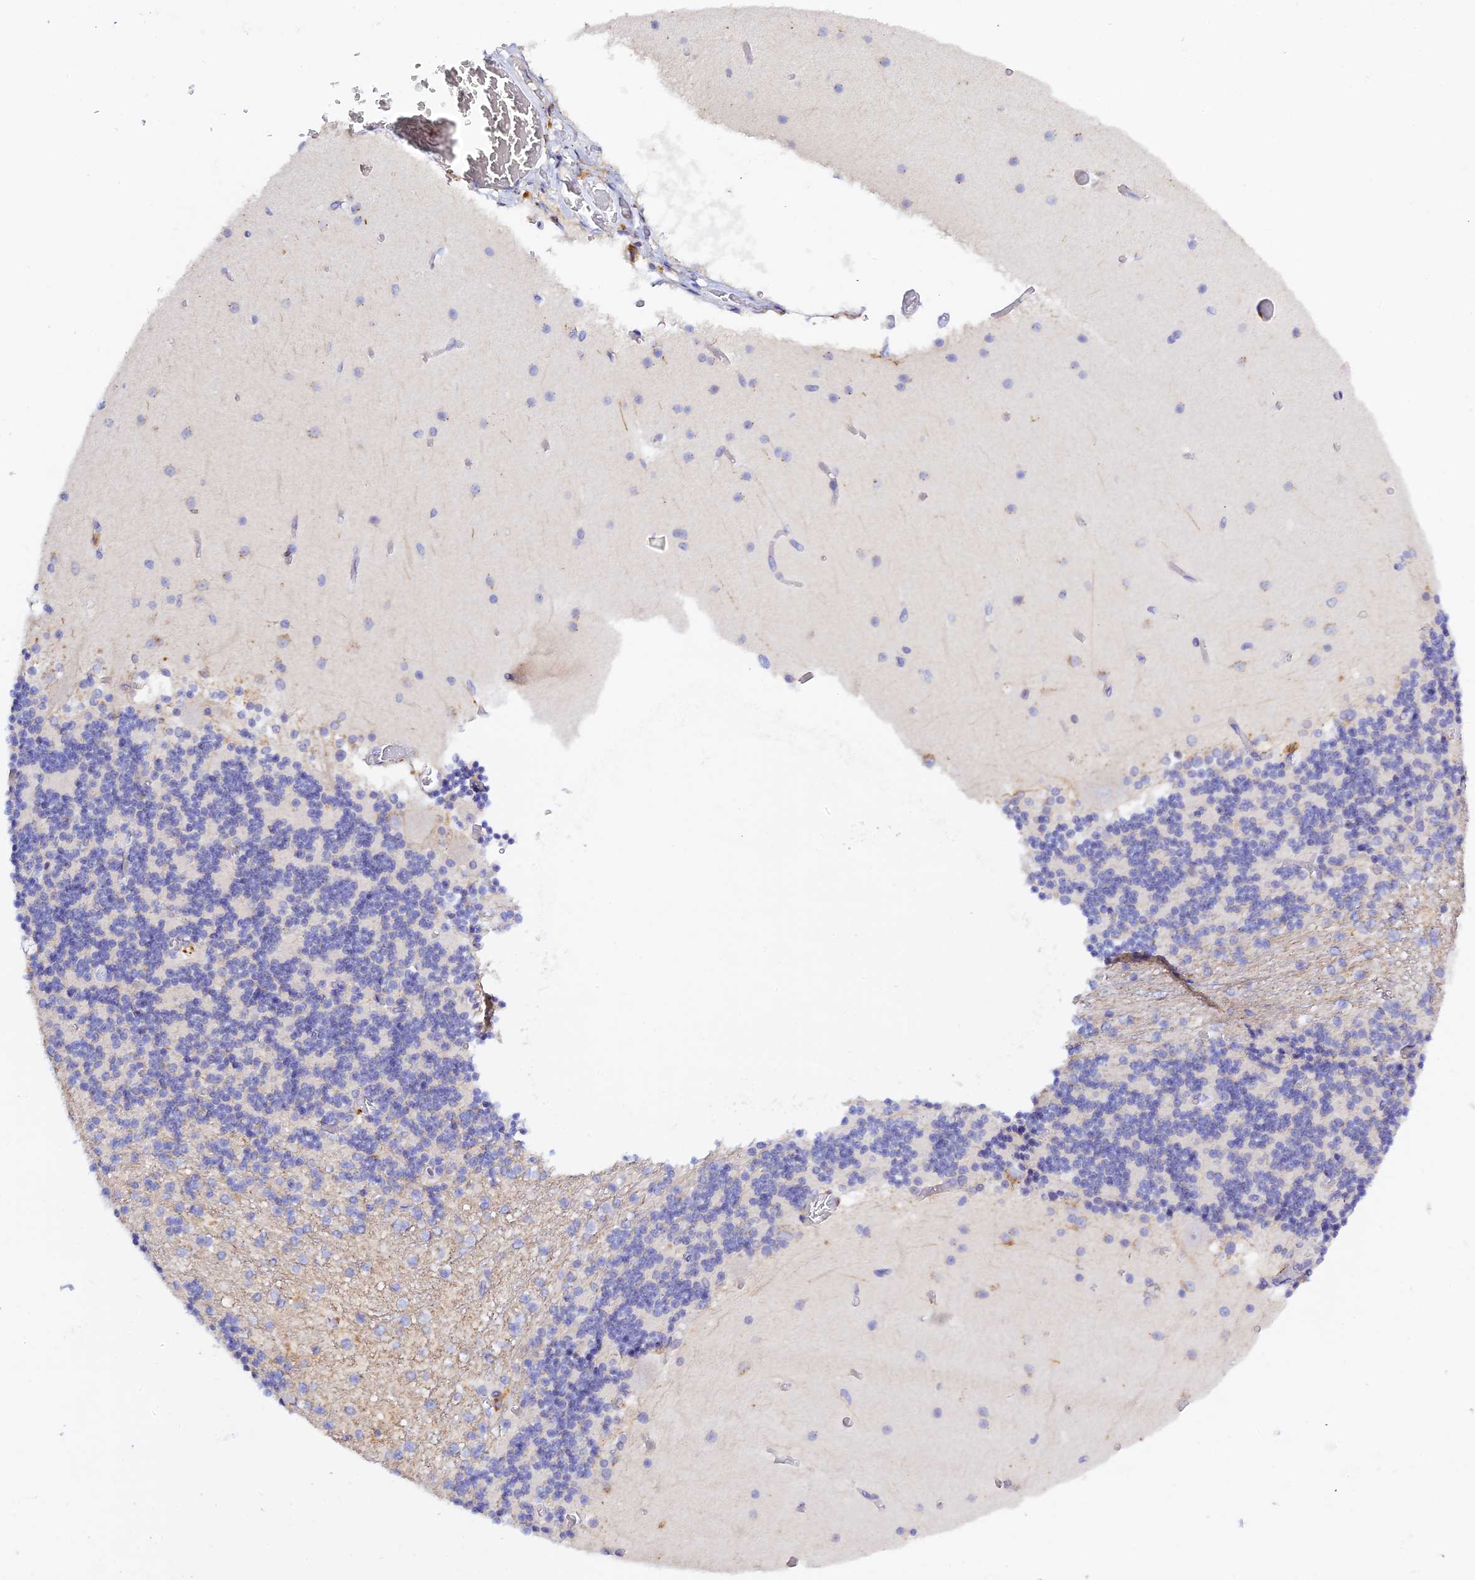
{"staining": {"intensity": "negative", "quantity": "none", "location": "none"}, "tissue": "cerebellum", "cell_type": "Cells in granular layer", "image_type": "normal", "snomed": [{"axis": "morphology", "description": "Normal tissue, NOS"}, {"axis": "topography", "description": "Cerebellum"}], "caption": "This is an IHC histopathology image of unremarkable cerebellum. There is no expression in cells in granular layer.", "gene": "RPGRIP1L", "patient": {"sex": "female", "age": 28}}